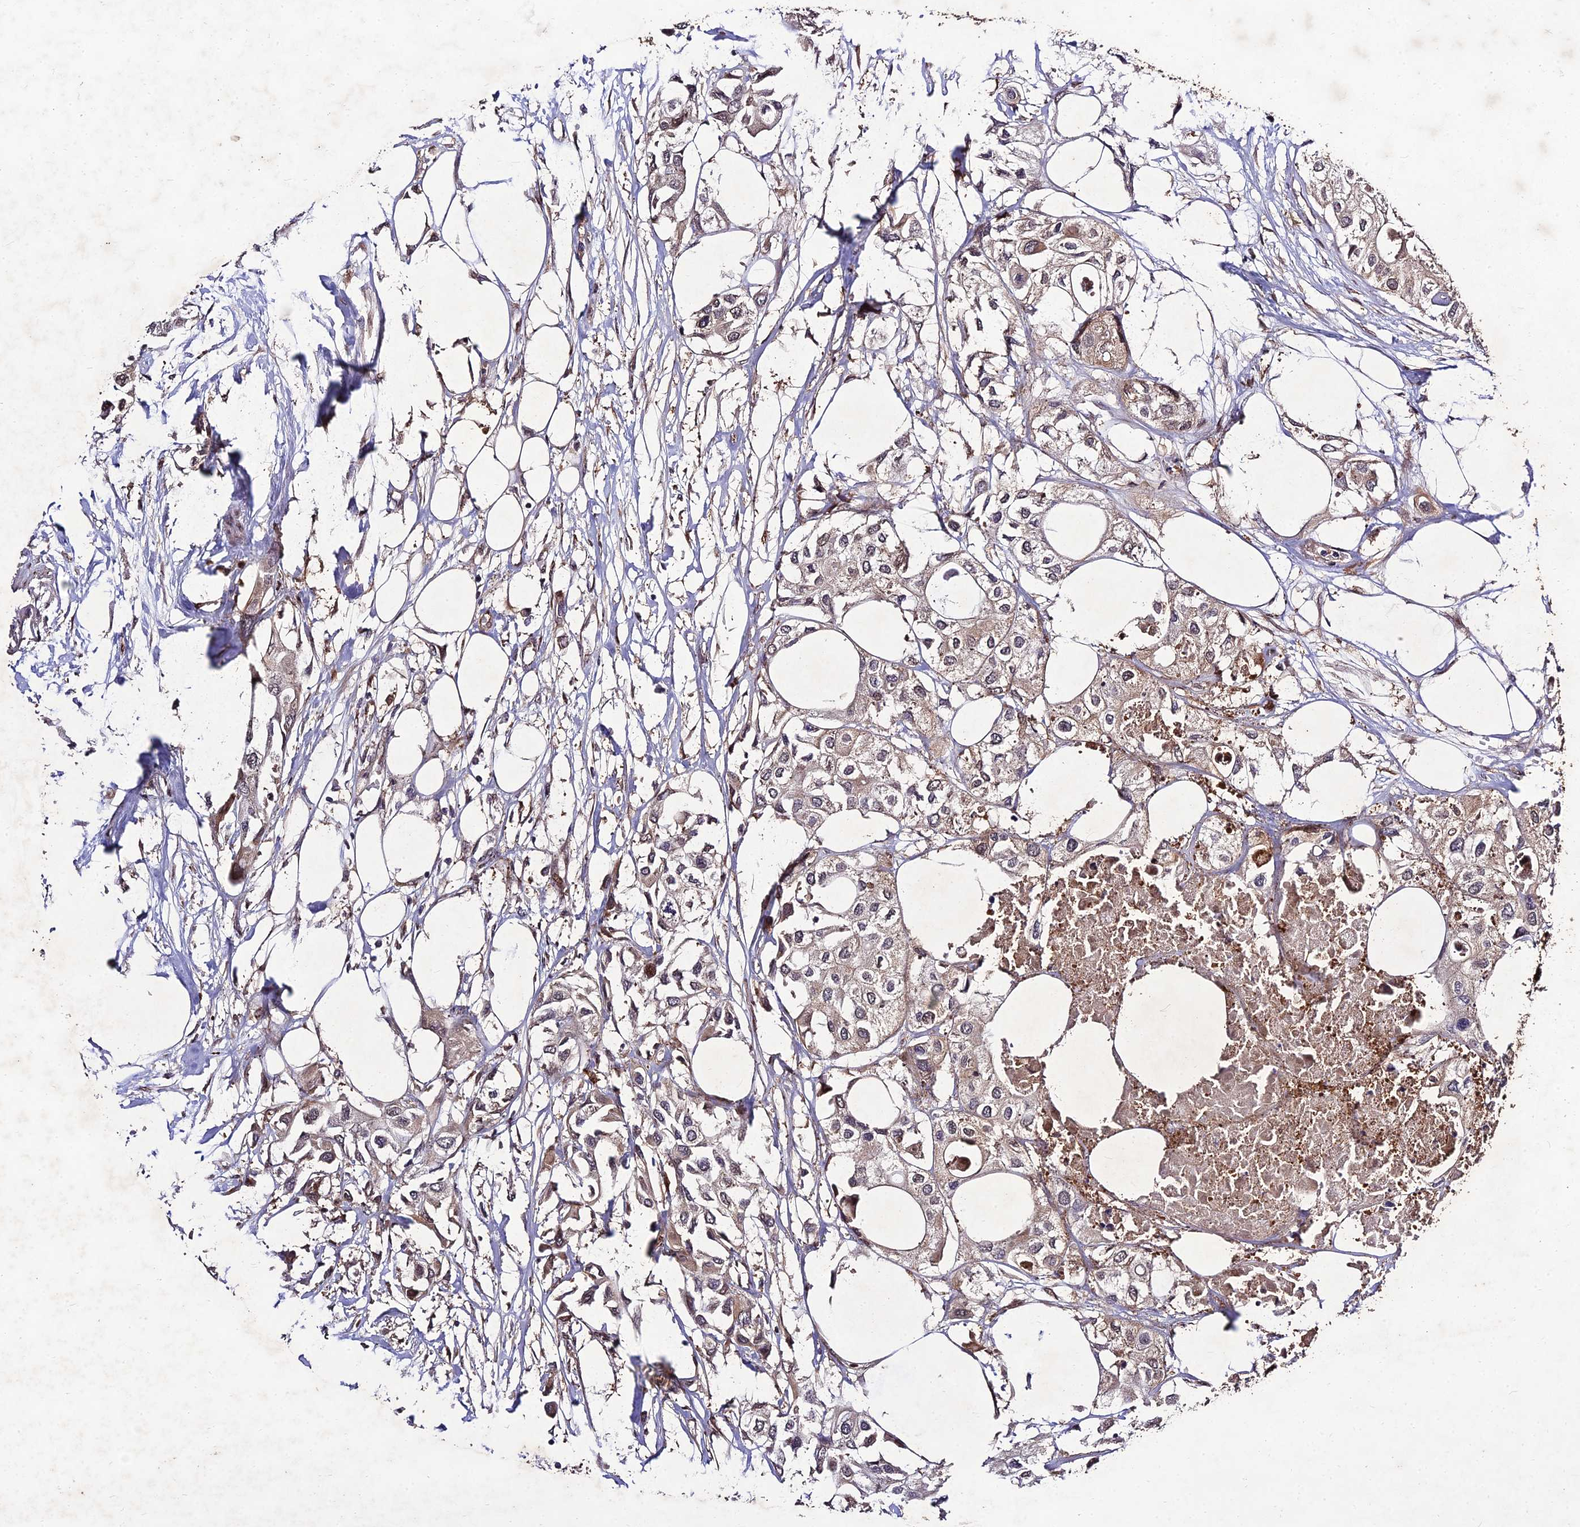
{"staining": {"intensity": "weak", "quantity": "25%-75%", "location": "cytoplasmic/membranous"}, "tissue": "urothelial cancer", "cell_type": "Tumor cells", "image_type": "cancer", "snomed": [{"axis": "morphology", "description": "Urothelial carcinoma, High grade"}, {"axis": "topography", "description": "Urinary bladder"}], "caption": "A high-resolution micrograph shows immunohistochemistry (IHC) staining of urothelial cancer, which reveals weak cytoplasmic/membranous staining in about 25%-75% of tumor cells. The protein of interest is shown in brown color, while the nuclei are stained blue.", "gene": "MKKS", "patient": {"sex": "male", "age": 64}}